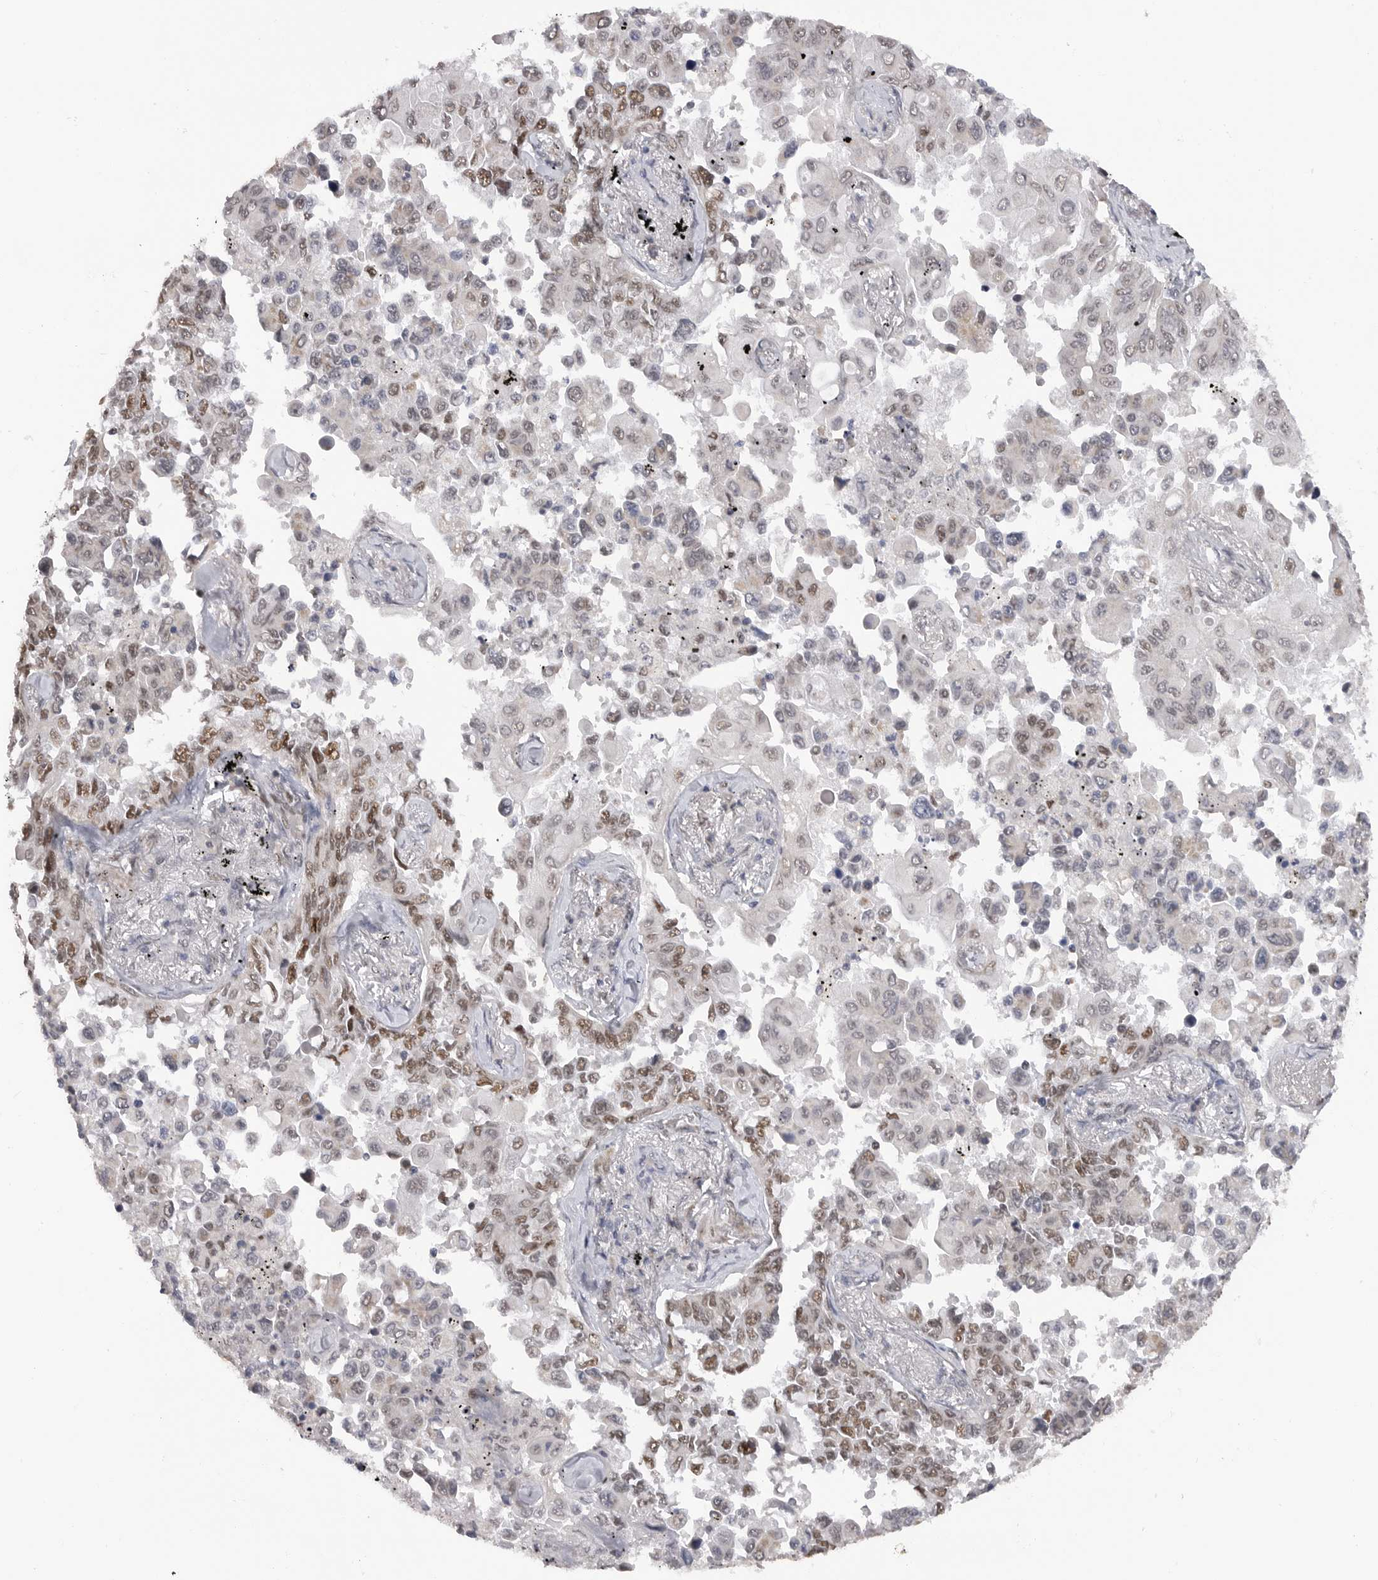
{"staining": {"intensity": "moderate", "quantity": "25%-75%", "location": "nuclear"}, "tissue": "lung cancer", "cell_type": "Tumor cells", "image_type": "cancer", "snomed": [{"axis": "morphology", "description": "Adenocarcinoma, NOS"}, {"axis": "topography", "description": "Lung"}], "caption": "Immunohistochemistry (IHC) (DAB (3,3'-diaminobenzidine)) staining of lung adenocarcinoma shows moderate nuclear protein staining in about 25%-75% of tumor cells. The staining was performed using DAB (3,3'-diaminobenzidine), with brown indicating positive protein expression. Nuclei are stained blue with hematoxylin.", "gene": "SMARCC1", "patient": {"sex": "female", "age": 67}}